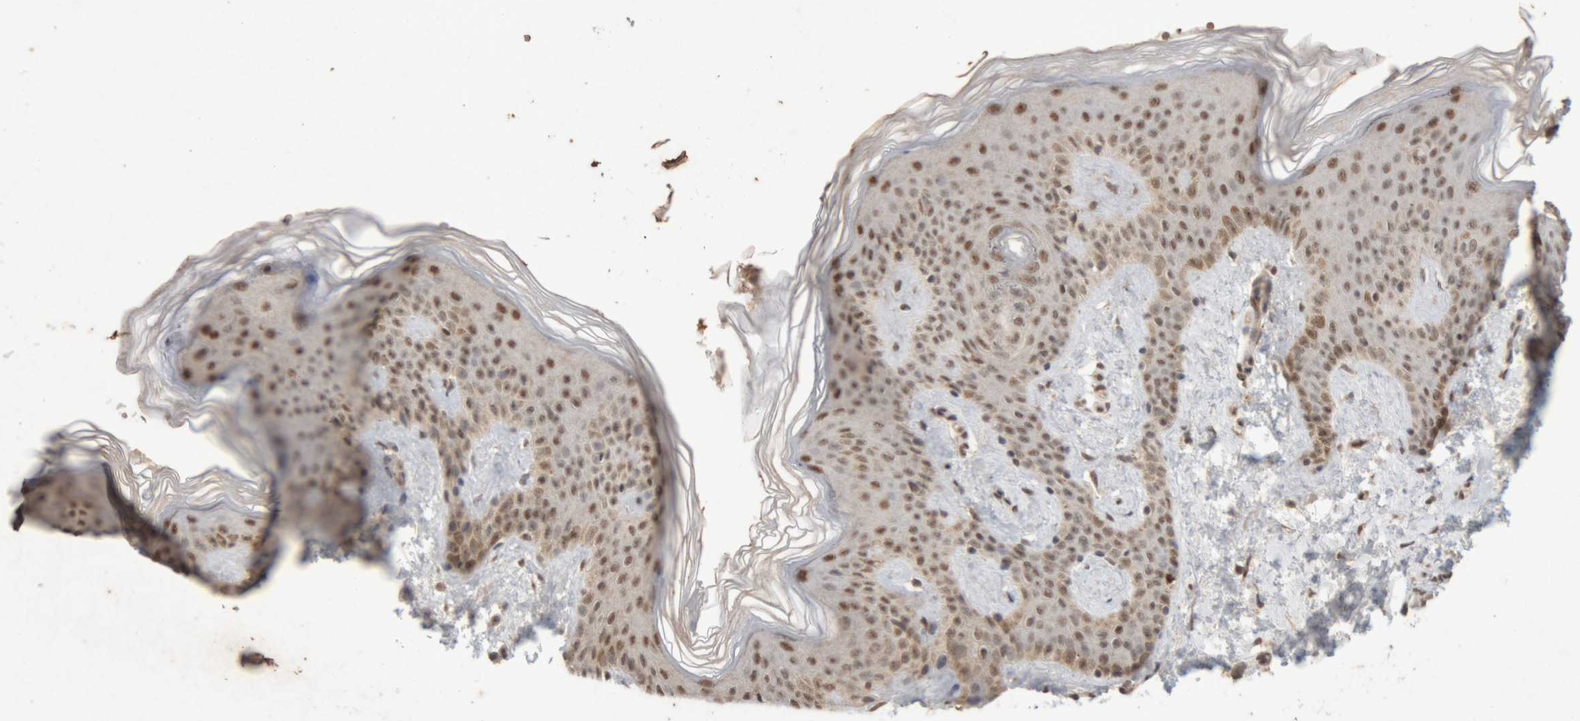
{"staining": {"intensity": "moderate", "quantity": ">75%", "location": "cytoplasmic/membranous,nuclear"}, "tissue": "skin", "cell_type": "Fibroblasts", "image_type": "normal", "snomed": [{"axis": "morphology", "description": "Normal tissue, NOS"}, {"axis": "morphology", "description": "Neoplasm, benign, NOS"}, {"axis": "topography", "description": "Skin"}, {"axis": "topography", "description": "Soft tissue"}], "caption": "Immunohistochemical staining of unremarkable skin demonstrates medium levels of moderate cytoplasmic/membranous,nuclear positivity in approximately >75% of fibroblasts.", "gene": "KEAP1", "patient": {"sex": "male", "age": 26}}